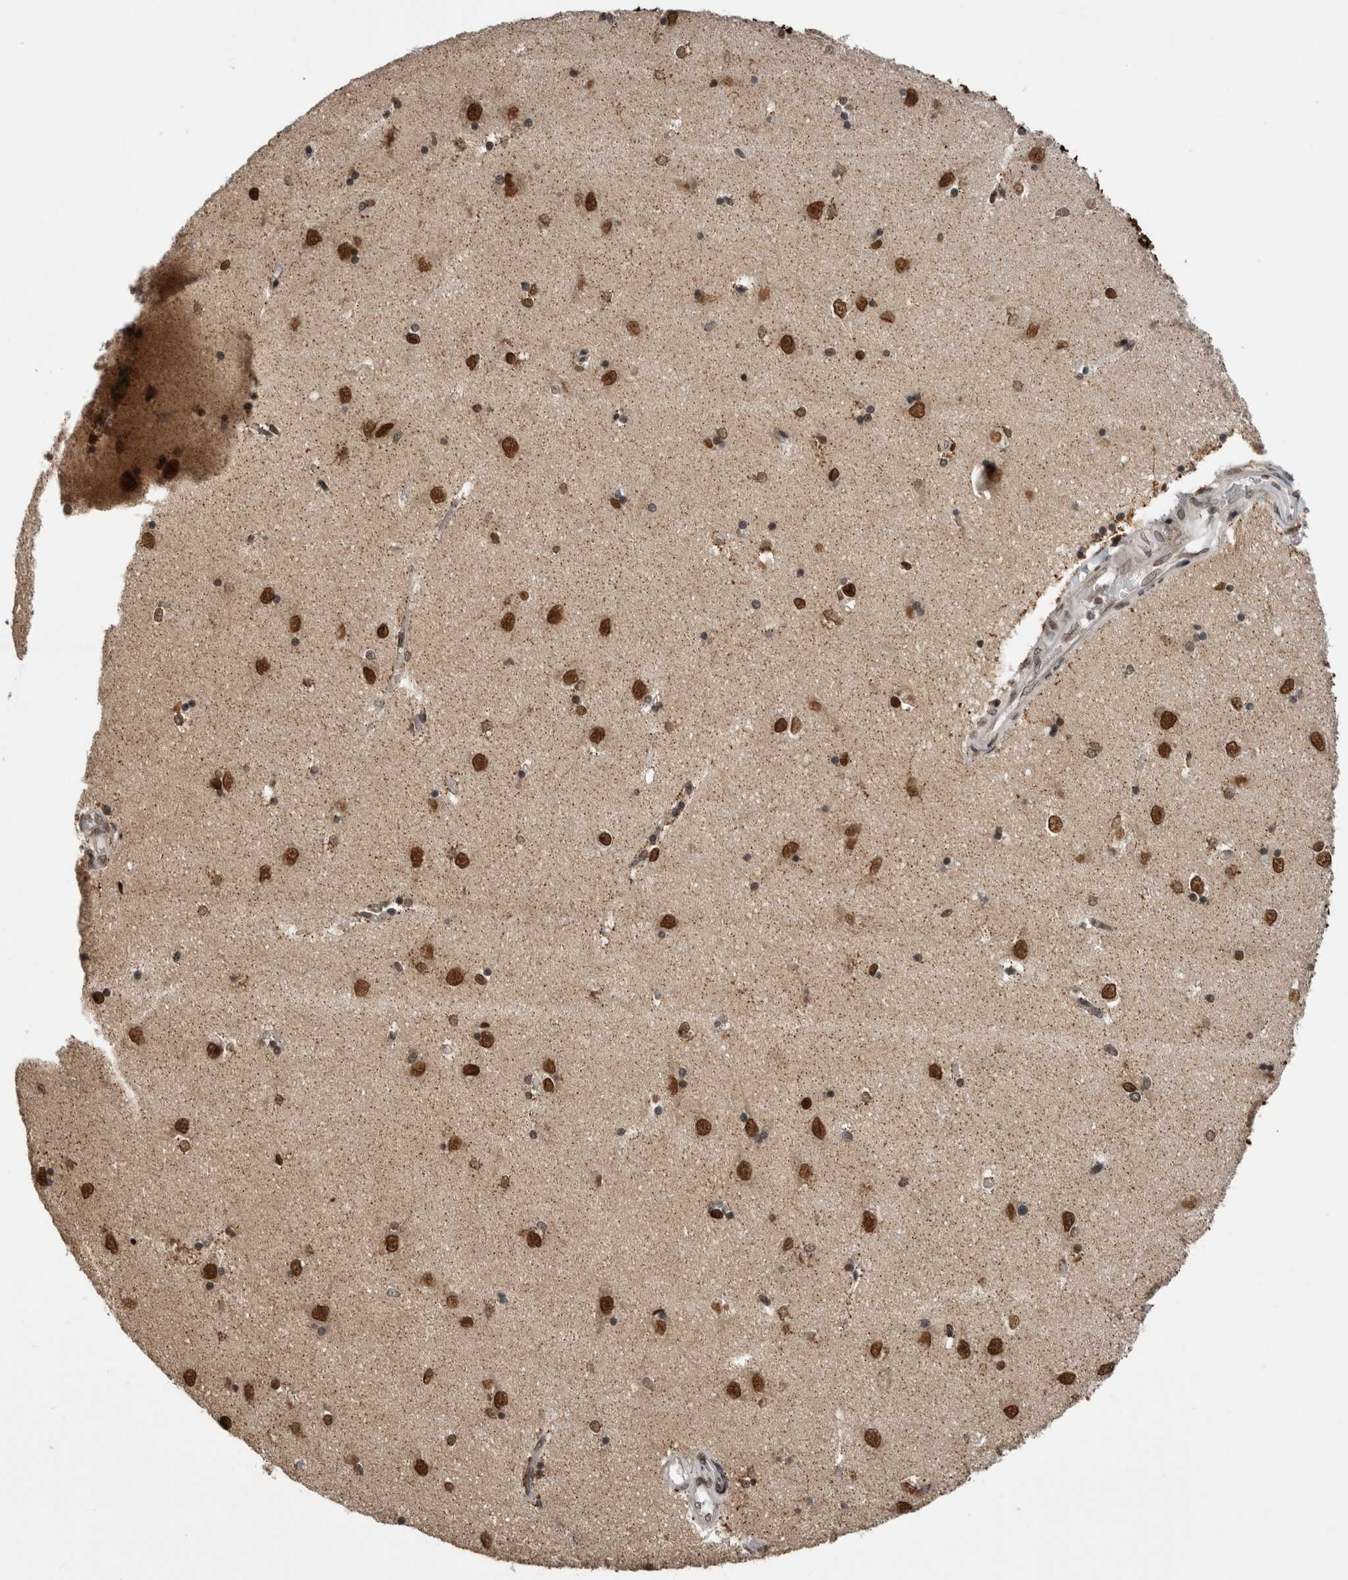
{"staining": {"intensity": "moderate", "quantity": ">75%", "location": "nuclear"}, "tissue": "hippocampus", "cell_type": "Glial cells", "image_type": "normal", "snomed": [{"axis": "morphology", "description": "Normal tissue, NOS"}, {"axis": "topography", "description": "Hippocampus"}], "caption": "A brown stain shows moderate nuclear staining of a protein in glial cells of unremarkable human hippocampus.", "gene": "CPSF2", "patient": {"sex": "male", "age": 45}}